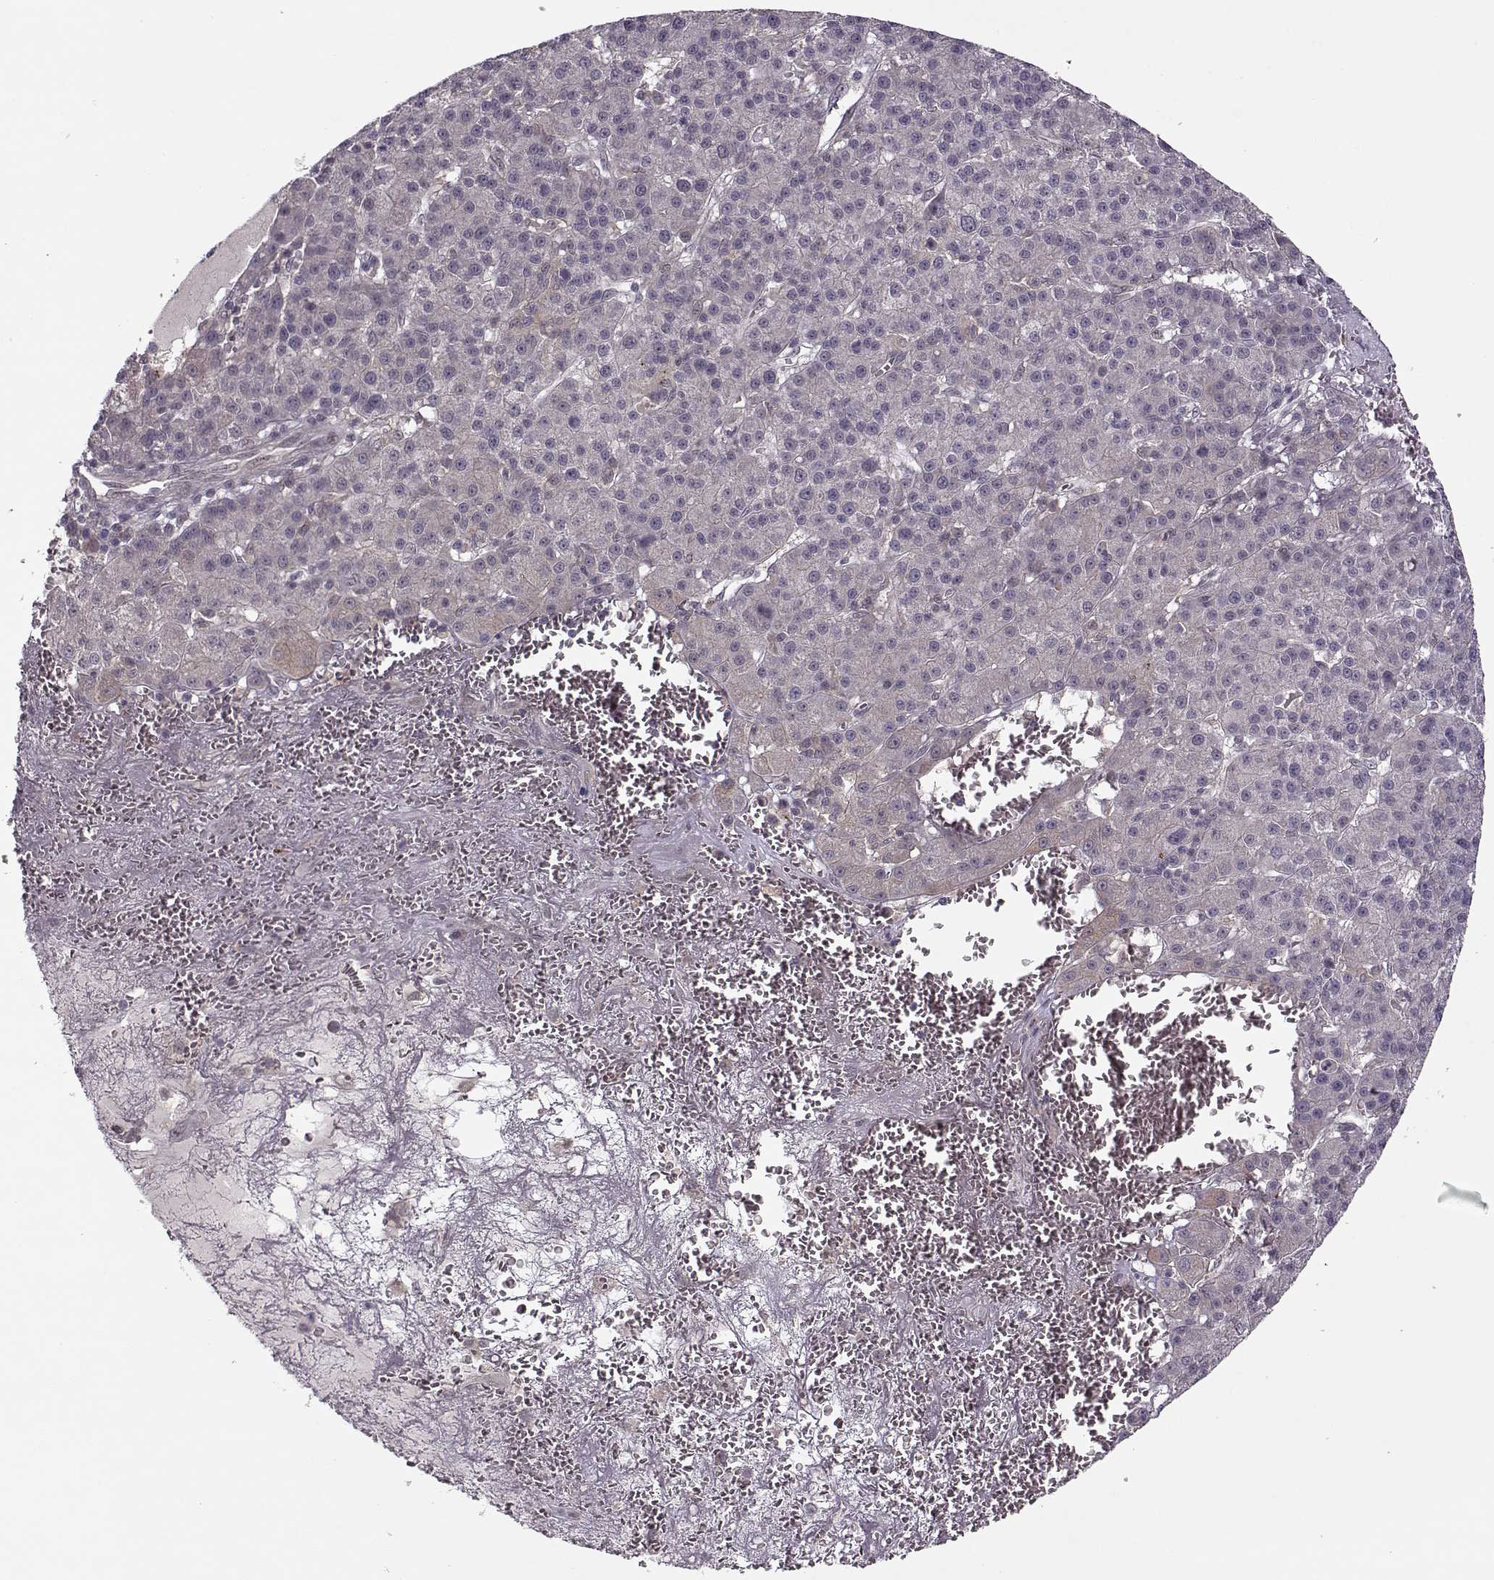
{"staining": {"intensity": "negative", "quantity": "none", "location": "none"}, "tissue": "liver cancer", "cell_type": "Tumor cells", "image_type": "cancer", "snomed": [{"axis": "morphology", "description": "Carcinoma, Hepatocellular, NOS"}, {"axis": "topography", "description": "Liver"}], "caption": "Human liver hepatocellular carcinoma stained for a protein using immunohistochemistry (IHC) exhibits no staining in tumor cells.", "gene": "DENND4B", "patient": {"sex": "female", "age": 60}}